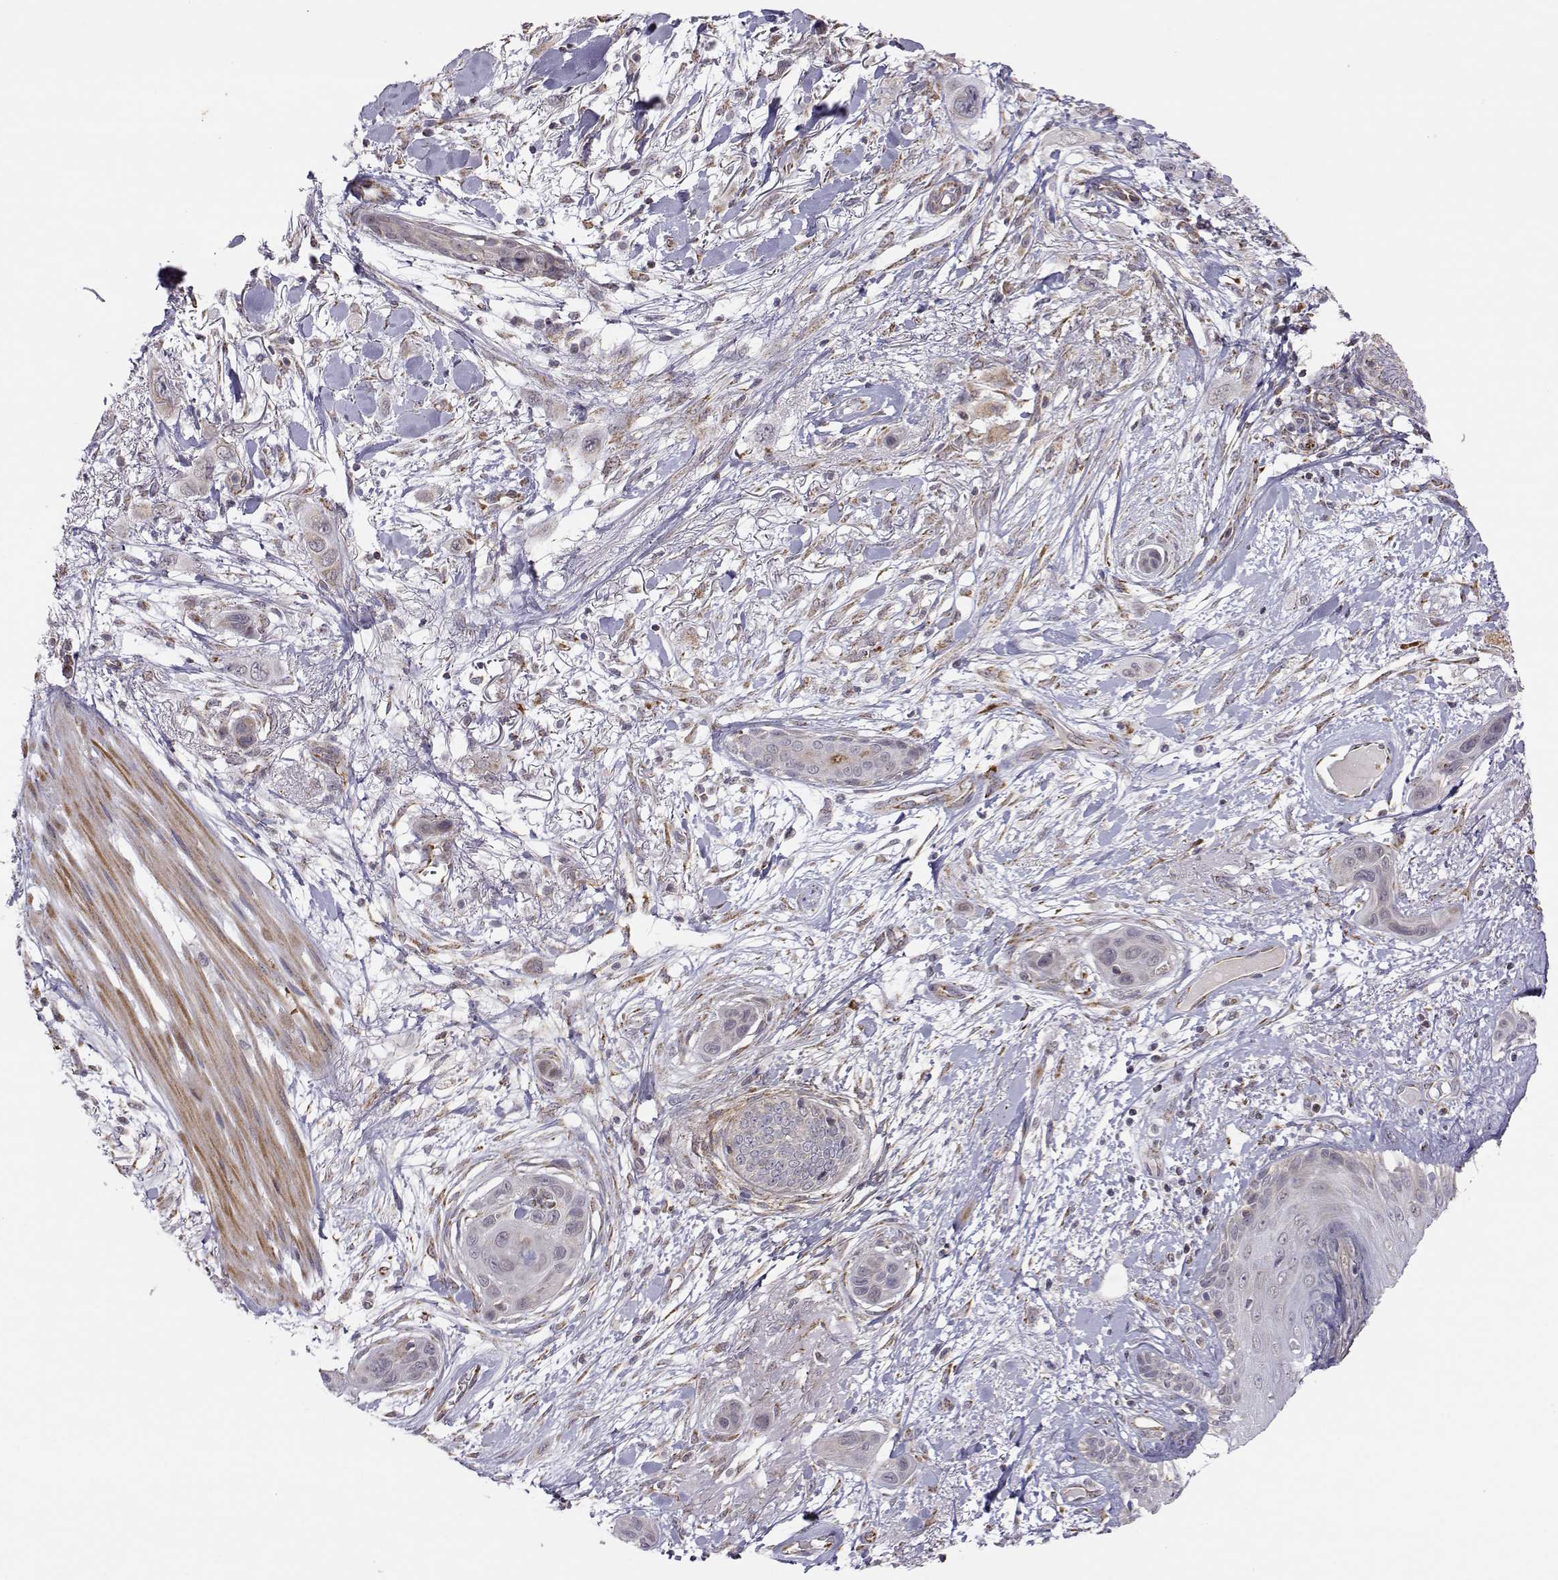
{"staining": {"intensity": "negative", "quantity": "none", "location": "none"}, "tissue": "skin cancer", "cell_type": "Tumor cells", "image_type": "cancer", "snomed": [{"axis": "morphology", "description": "Squamous cell carcinoma, NOS"}, {"axis": "topography", "description": "Skin"}], "caption": "This image is of skin squamous cell carcinoma stained with immunohistochemistry to label a protein in brown with the nuclei are counter-stained blue. There is no expression in tumor cells.", "gene": "EXOG", "patient": {"sex": "male", "age": 79}}